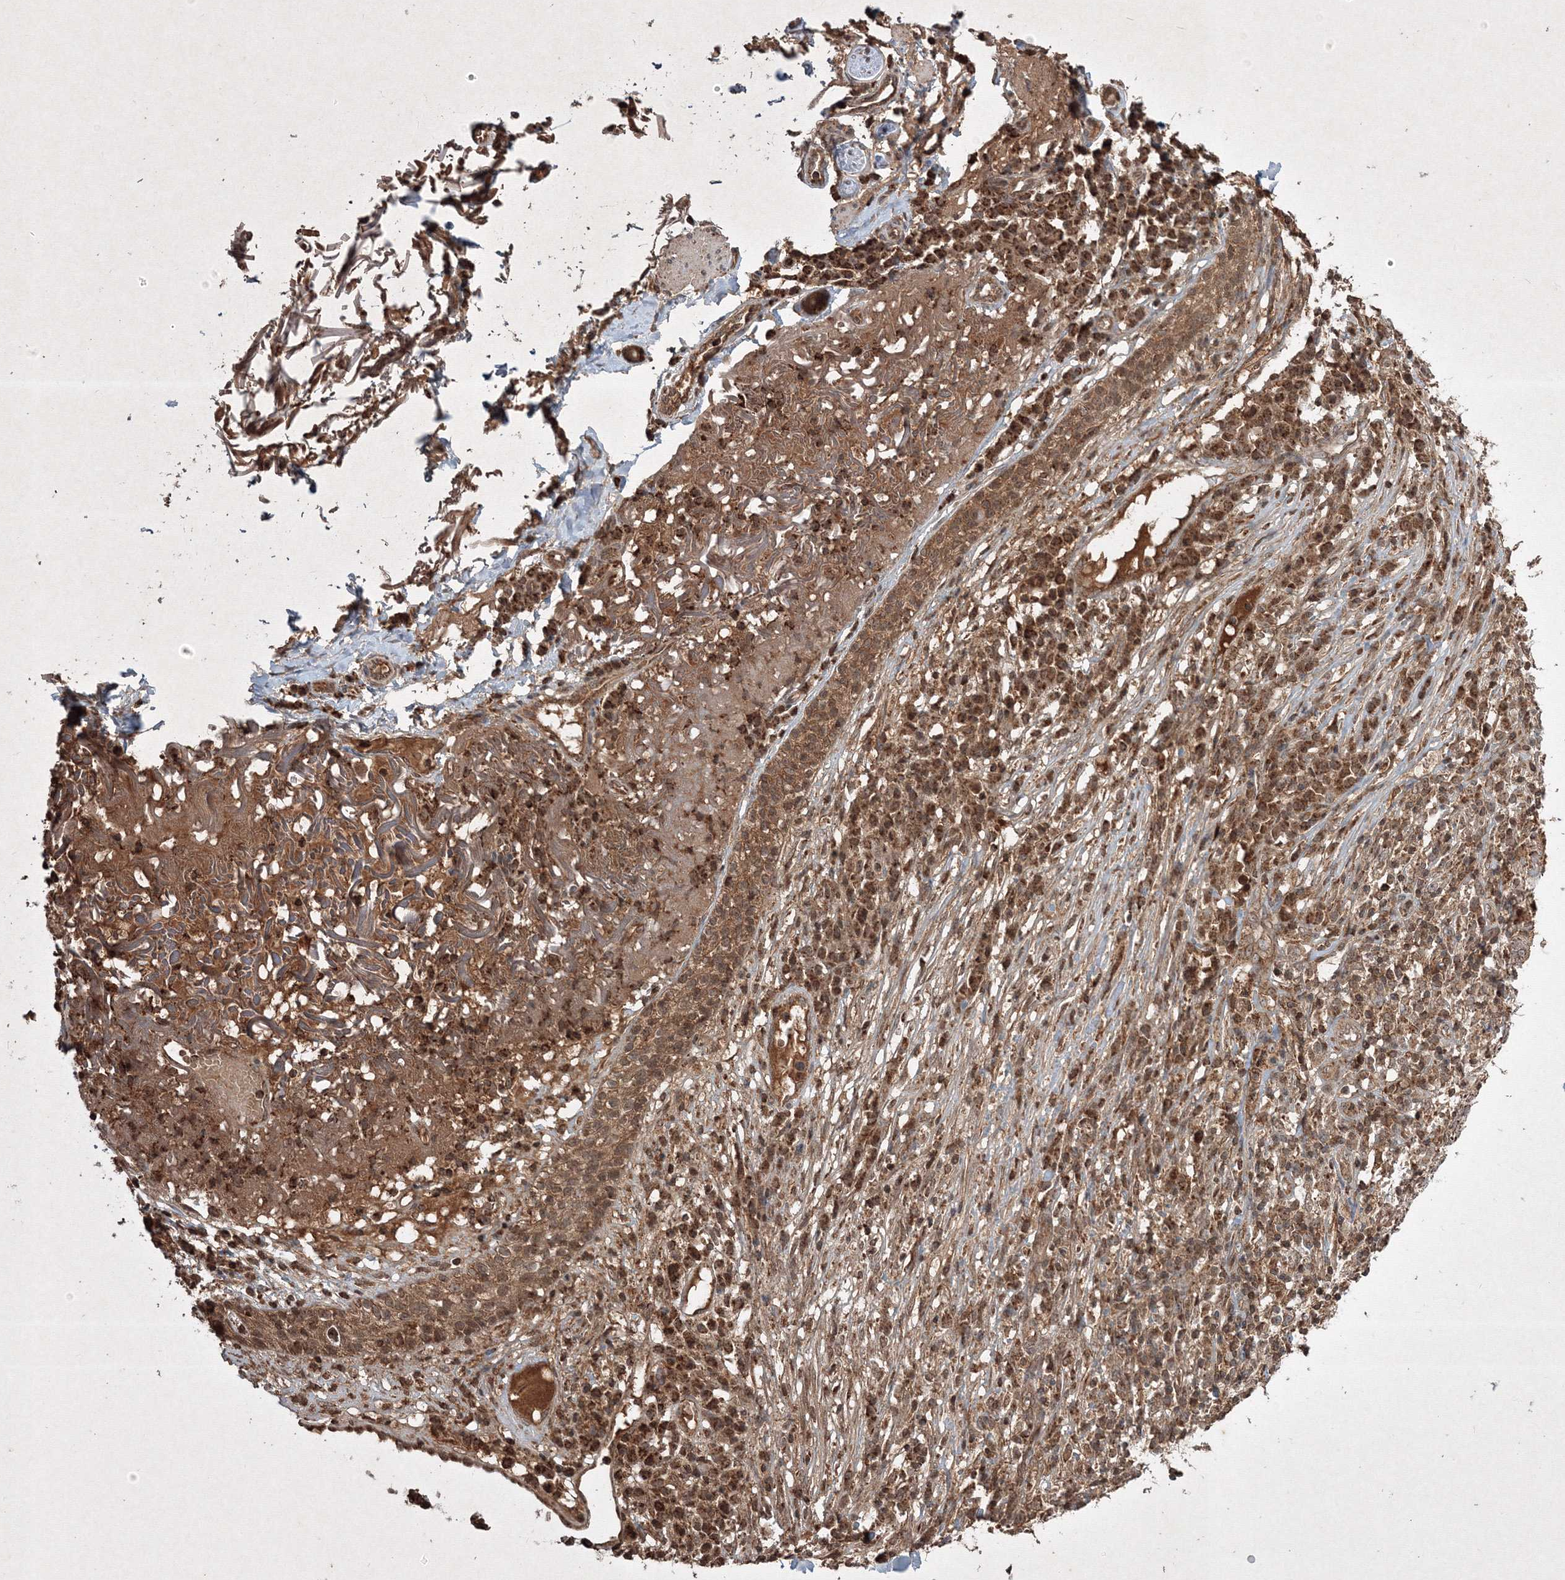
{"staining": {"intensity": "moderate", "quantity": ">75%", "location": "cytoplasmic/membranous"}, "tissue": "skin cancer", "cell_type": "Tumor cells", "image_type": "cancer", "snomed": [{"axis": "morphology", "description": "Squamous cell carcinoma, NOS"}, {"axis": "topography", "description": "Skin"}], "caption": "This histopathology image exhibits skin cancer stained with immunohistochemistry to label a protein in brown. The cytoplasmic/membranous of tumor cells show moderate positivity for the protein. Nuclei are counter-stained blue.", "gene": "PLTP", "patient": {"sex": "female", "age": 90}}